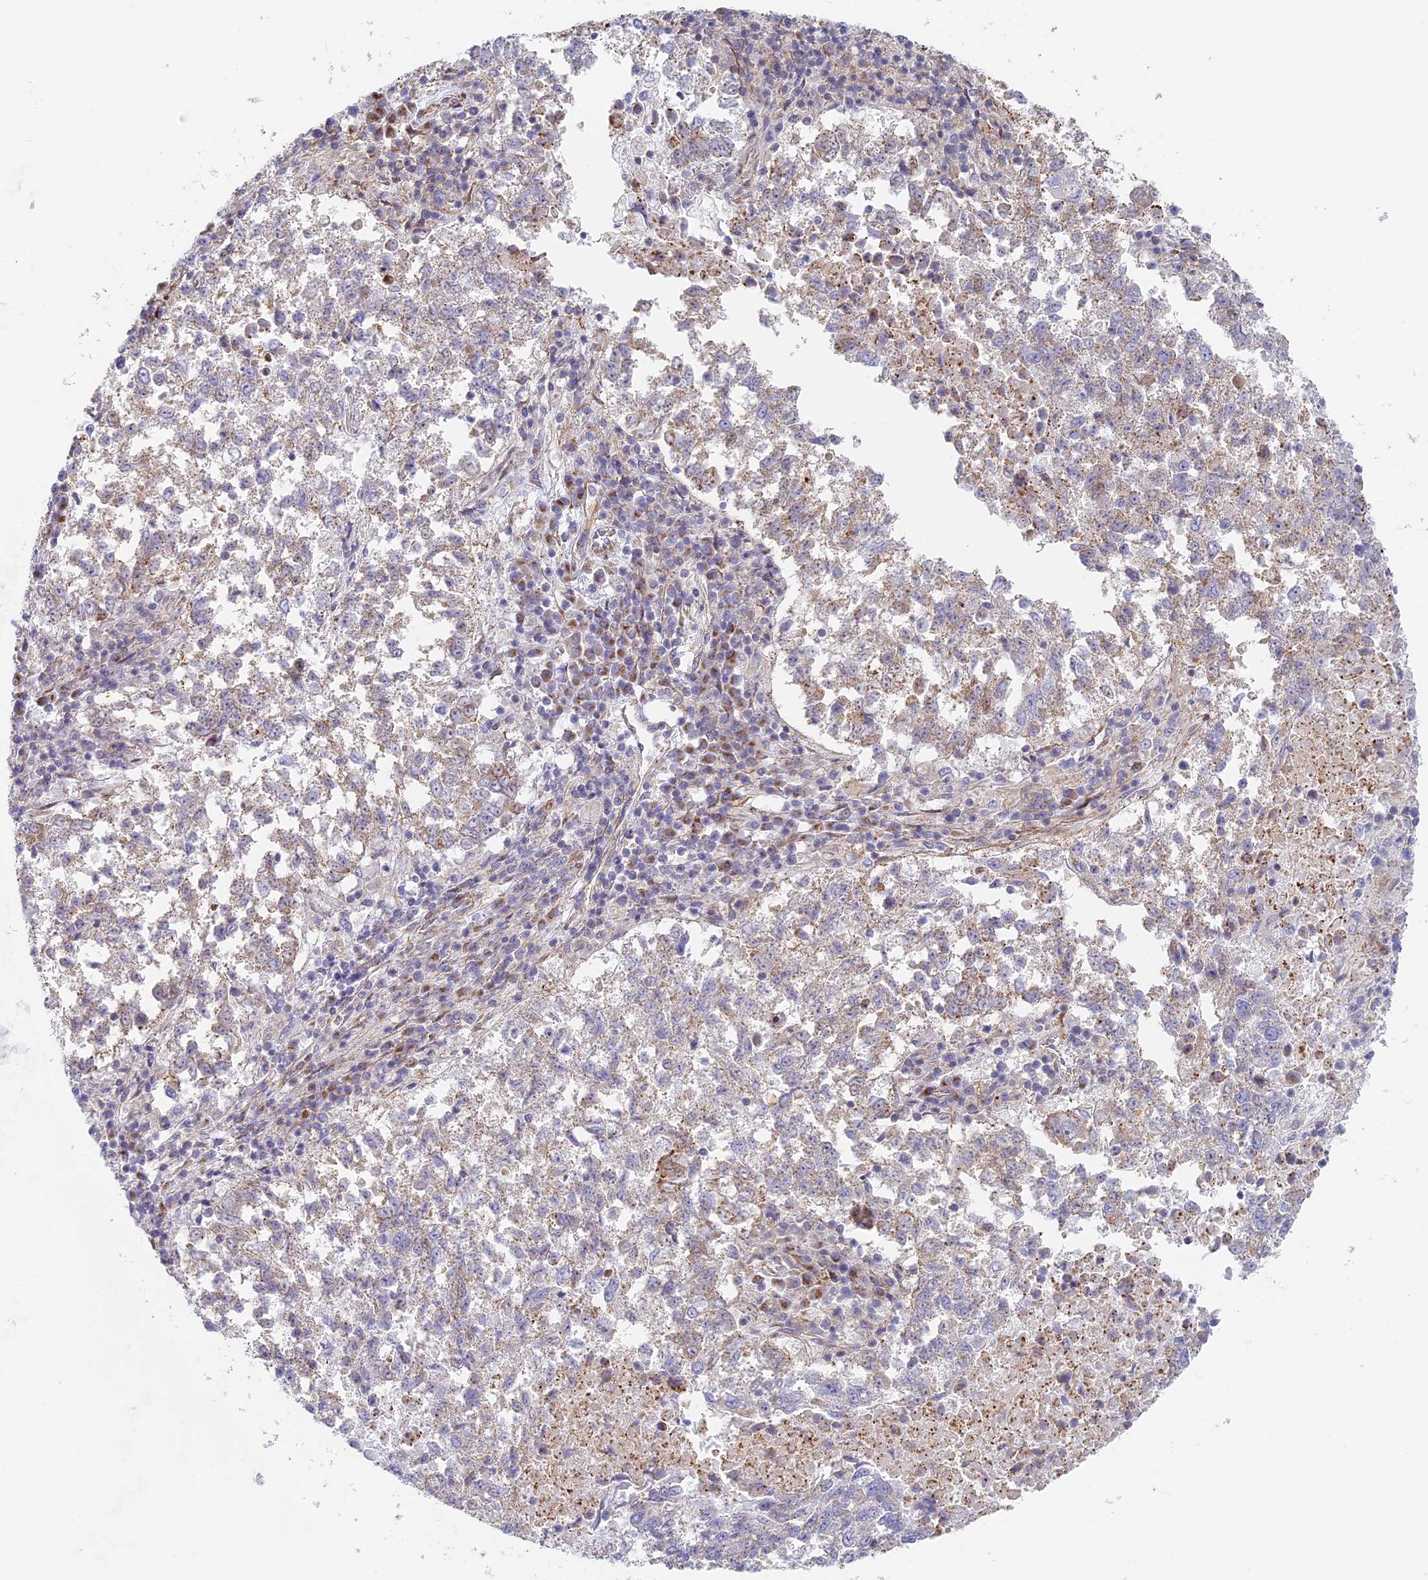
{"staining": {"intensity": "weak", "quantity": "<25%", "location": "cytoplasmic/membranous"}, "tissue": "lung cancer", "cell_type": "Tumor cells", "image_type": "cancer", "snomed": [{"axis": "morphology", "description": "Squamous cell carcinoma, NOS"}, {"axis": "topography", "description": "Lung"}], "caption": "Tumor cells are negative for brown protein staining in squamous cell carcinoma (lung).", "gene": "DDA1", "patient": {"sex": "male", "age": 73}}